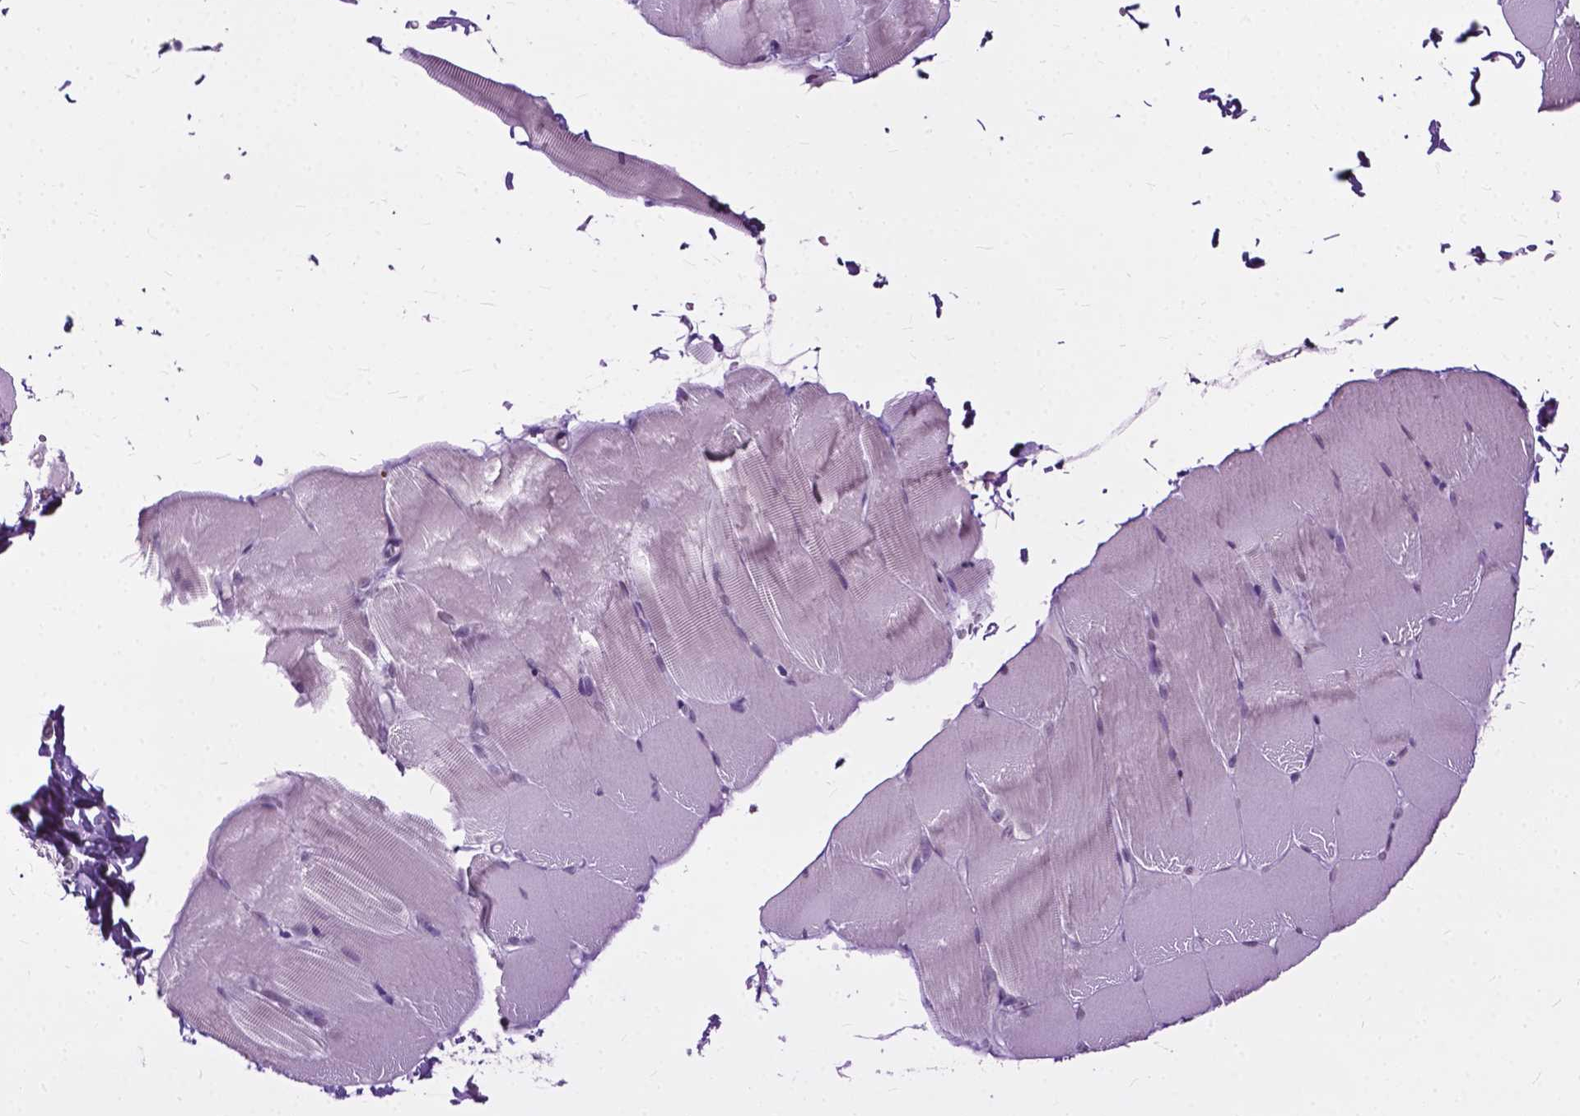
{"staining": {"intensity": "negative", "quantity": "none", "location": "none"}, "tissue": "skeletal muscle", "cell_type": "Myocytes", "image_type": "normal", "snomed": [{"axis": "morphology", "description": "Normal tissue, NOS"}, {"axis": "topography", "description": "Skeletal muscle"}], "caption": "High power microscopy histopathology image of an immunohistochemistry histopathology image of unremarkable skeletal muscle, revealing no significant positivity in myocytes.", "gene": "GPR37L1", "patient": {"sex": "female", "age": 37}}